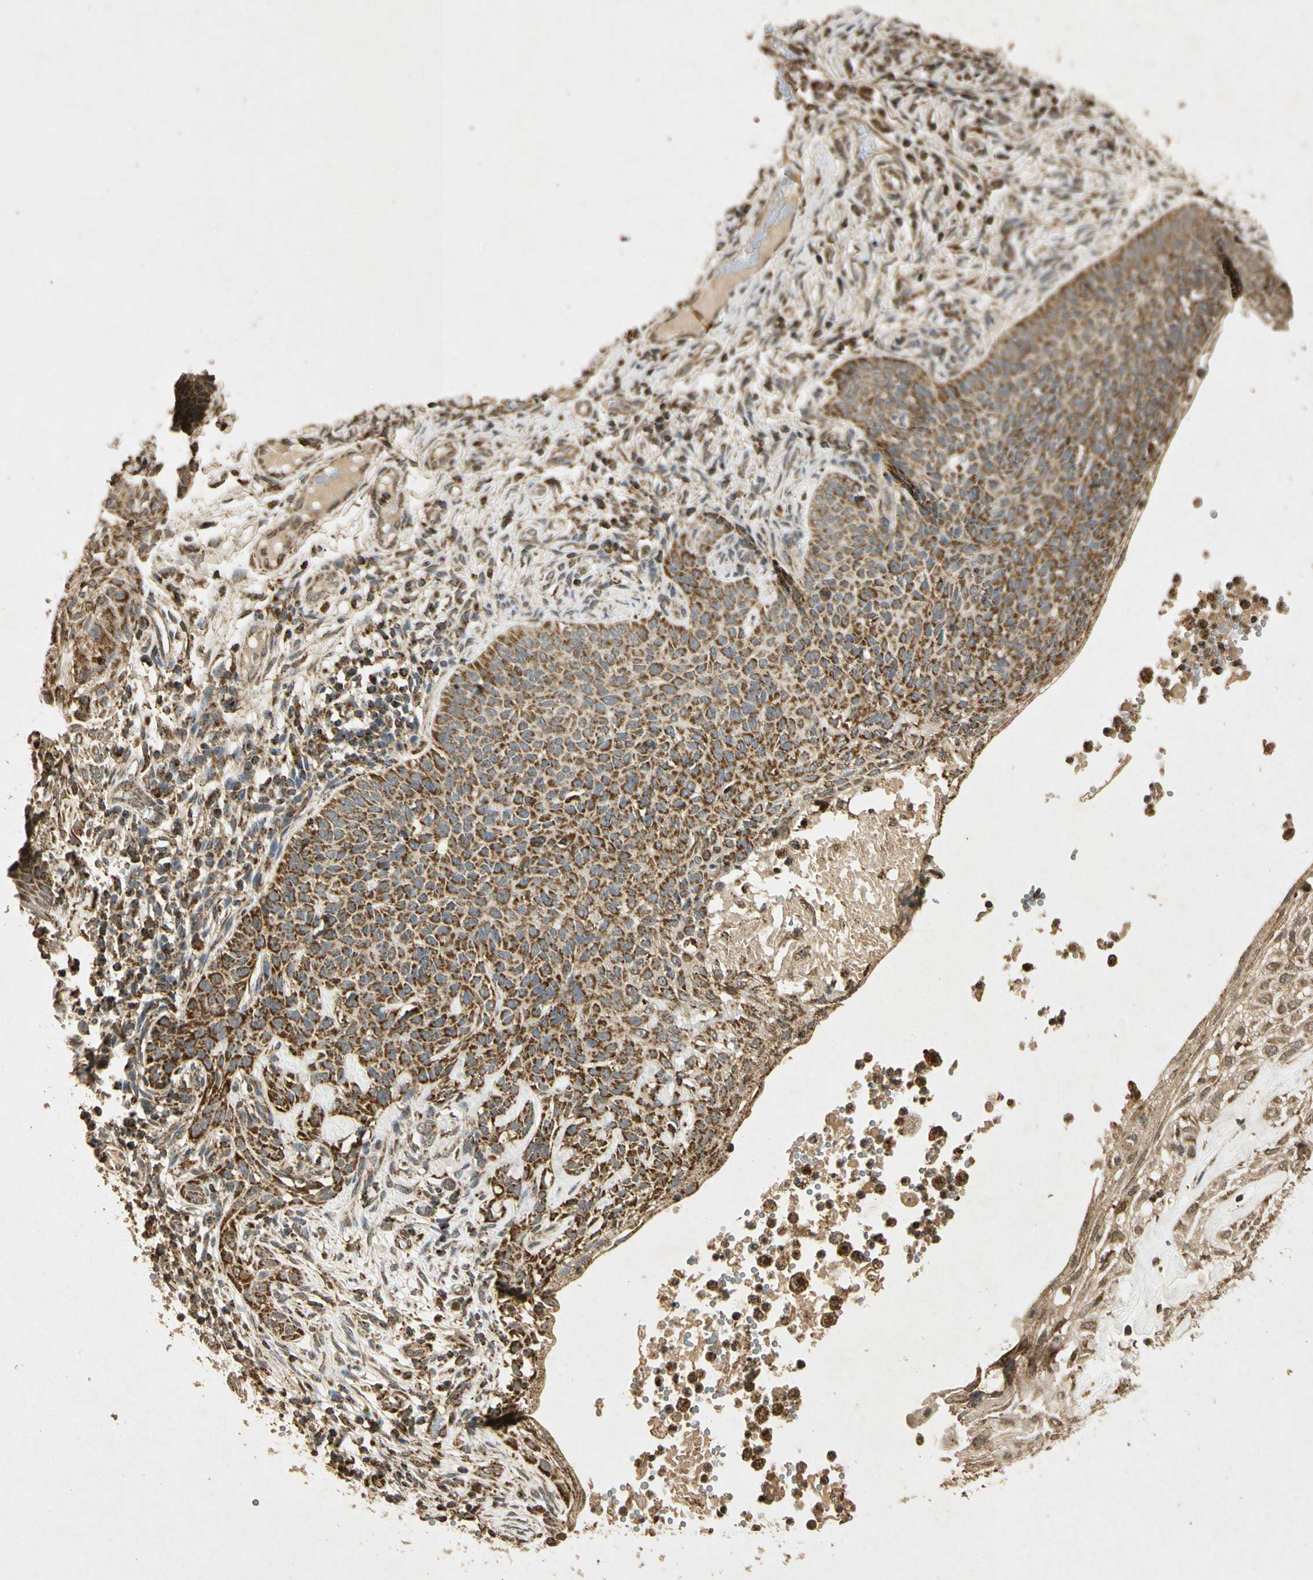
{"staining": {"intensity": "moderate", "quantity": ">75%", "location": "cytoplasmic/membranous"}, "tissue": "skin cancer", "cell_type": "Tumor cells", "image_type": "cancer", "snomed": [{"axis": "morphology", "description": "Normal tissue, NOS"}, {"axis": "morphology", "description": "Basal cell carcinoma"}, {"axis": "topography", "description": "Skin"}], "caption": "This is an image of immunohistochemistry staining of basal cell carcinoma (skin), which shows moderate expression in the cytoplasmic/membranous of tumor cells.", "gene": "PRDX3", "patient": {"sex": "male", "age": 87}}